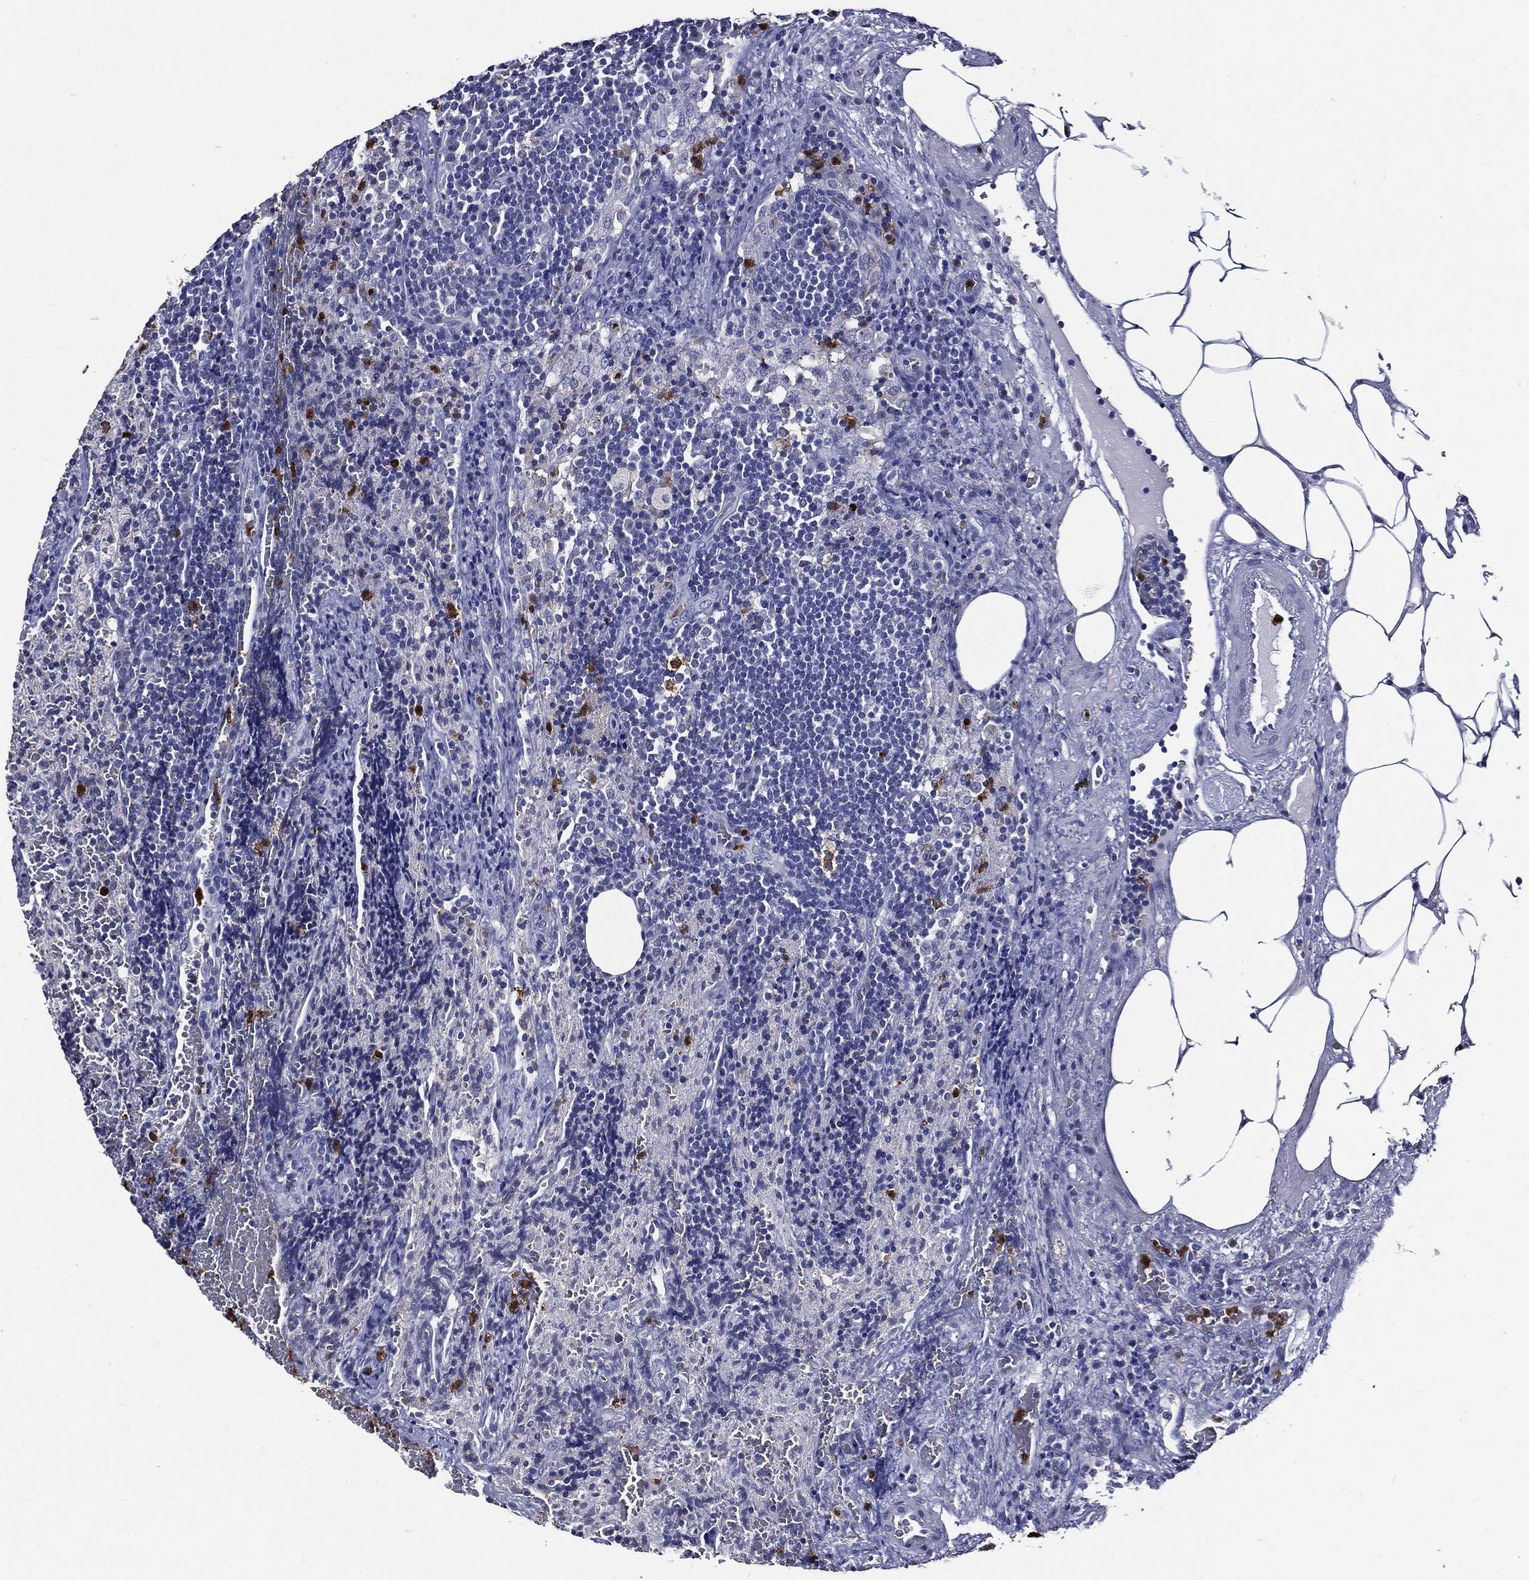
{"staining": {"intensity": "strong", "quantity": "<25%", "location": "cytoplasmic/membranous,nuclear"}, "tissue": "lymph node", "cell_type": "Non-germinal center cells", "image_type": "normal", "snomed": [{"axis": "morphology", "description": "Normal tissue, NOS"}, {"axis": "topography", "description": "Lymph node"}], "caption": "A medium amount of strong cytoplasmic/membranous,nuclear expression is appreciated in approximately <25% of non-germinal center cells in unremarkable lymph node. The protein of interest is shown in brown color, while the nuclei are stained blue.", "gene": "GPR171", "patient": {"sex": "male", "age": 63}}